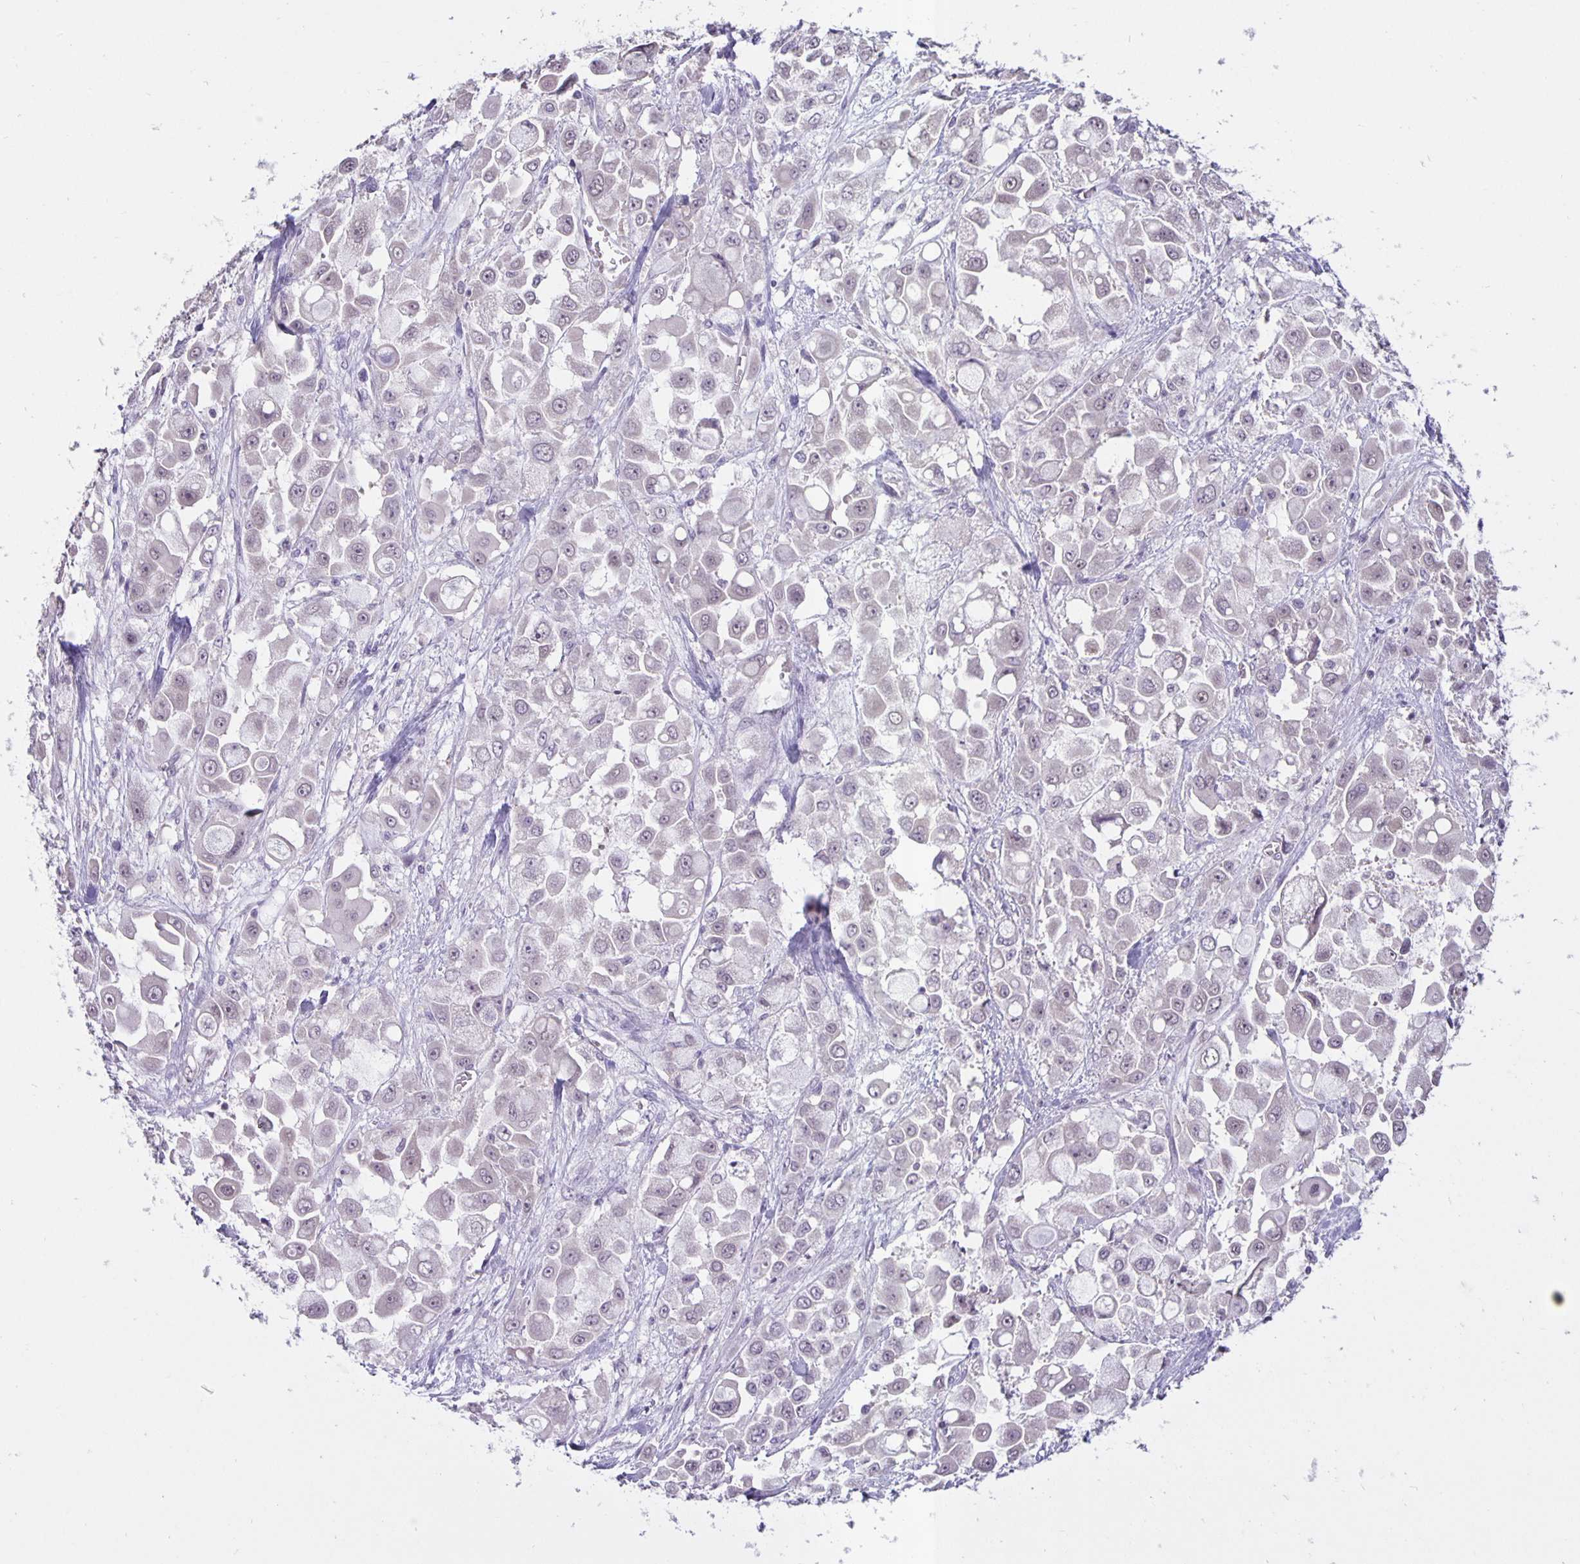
{"staining": {"intensity": "negative", "quantity": "none", "location": "none"}, "tissue": "stomach cancer", "cell_type": "Tumor cells", "image_type": "cancer", "snomed": [{"axis": "morphology", "description": "Adenocarcinoma, NOS"}, {"axis": "topography", "description": "Stomach"}], "caption": "The micrograph exhibits no significant expression in tumor cells of stomach cancer (adenocarcinoma). (Stains: DAB IHC with hematoxylin counter stain, Microscopy: brightfield microscopy at high magnification).", "gene": "ARVCF", "patient": {"sex": "female", "age": 76}}